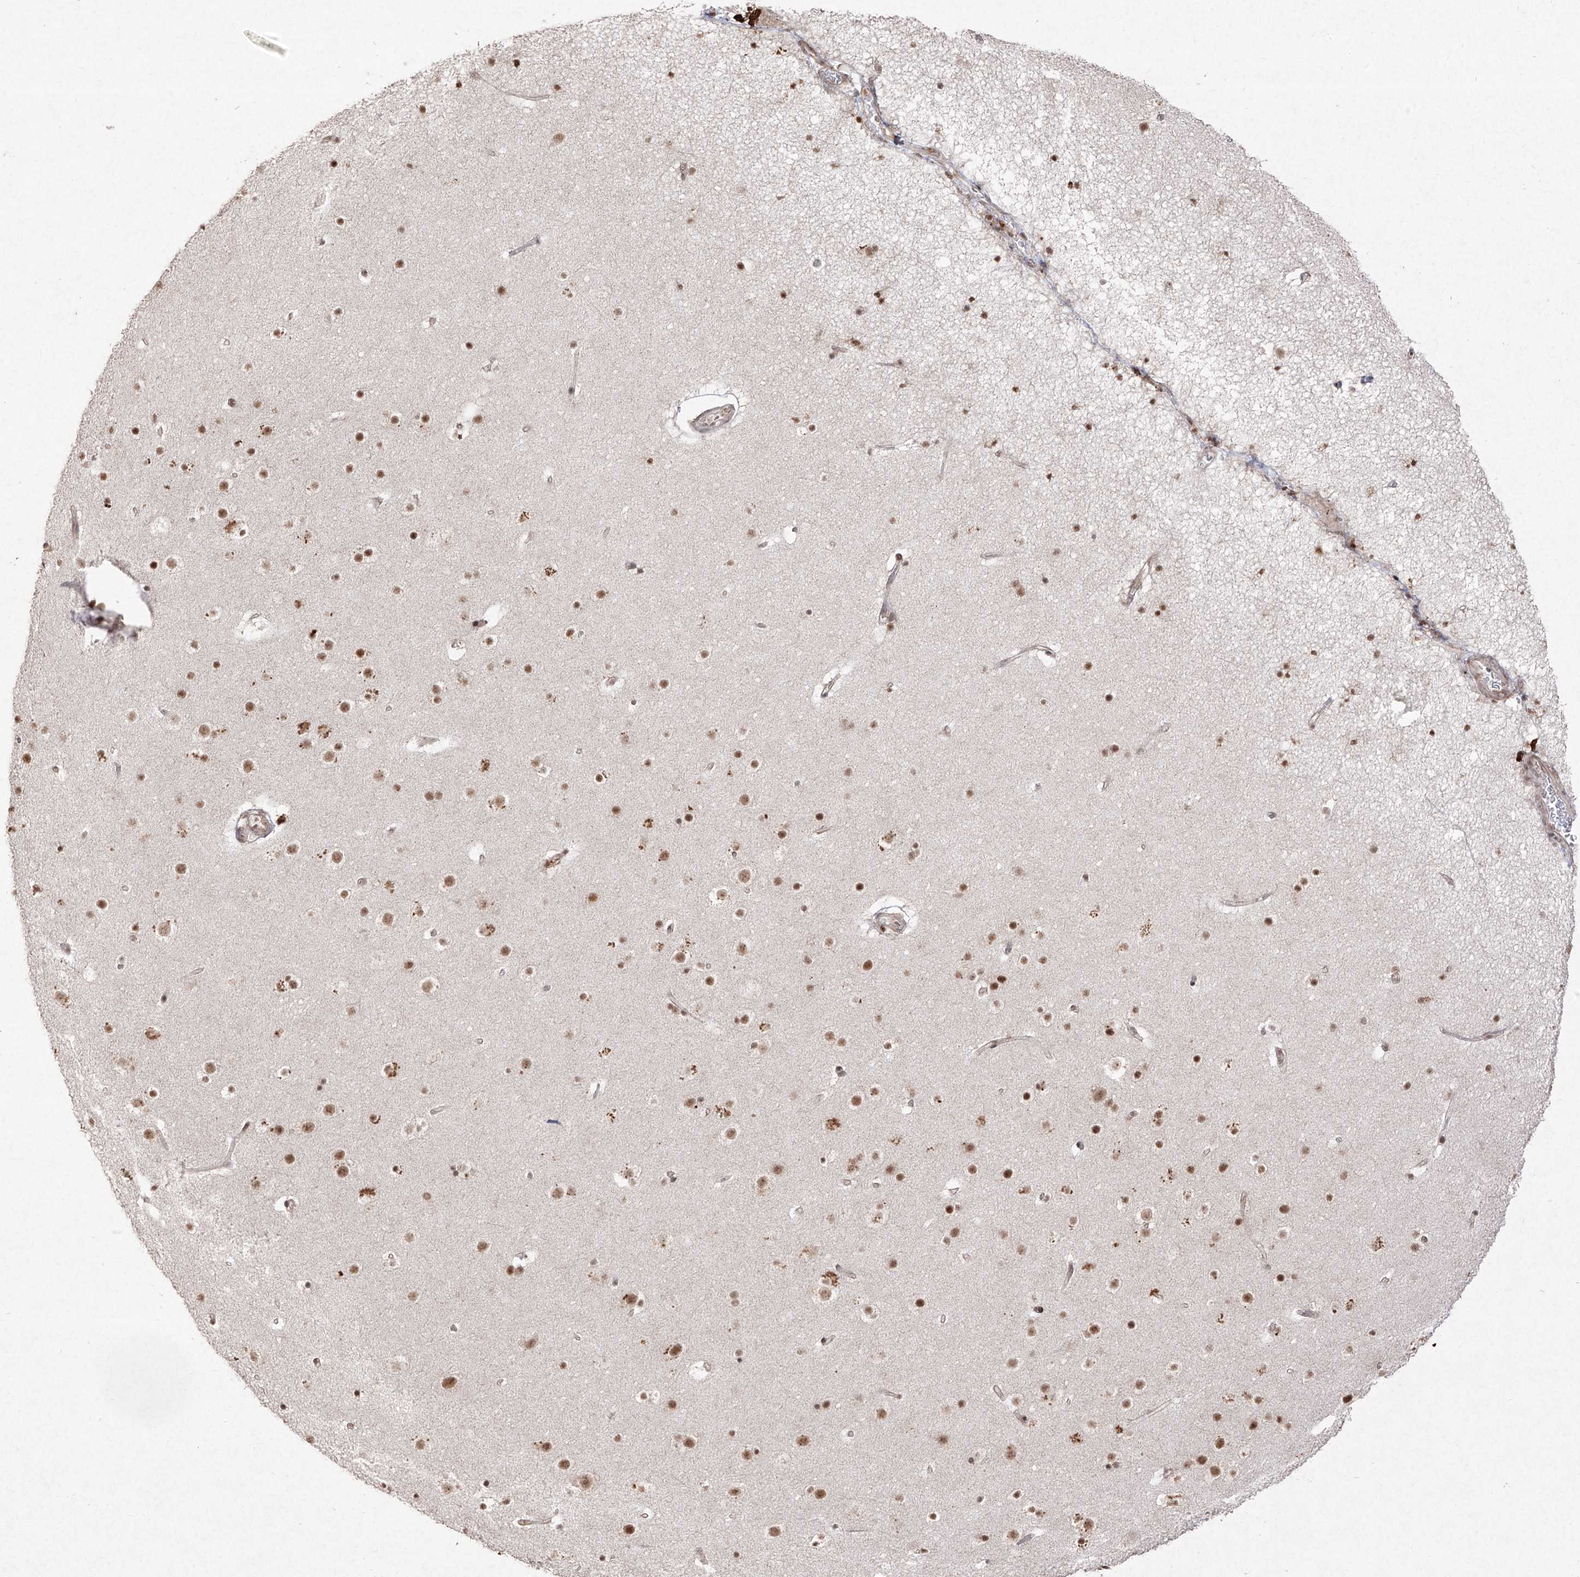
{"staining": {"intensity": "weak", "quantity": "25%-75%", "location": "cytoplasmic/membranous"}, "tissue": "cerebral cortex", "cell_type": "Endothelial cells", "image_type": "normal", "snomed": [{"axis": "morphology", "description": "Normal tissue, NOS"}, {"axis": "topography", "description": "Cerebral cortex"}], "caption": "The histopathology image shows immunohistochemical staining of benign cerebral cortex. There is weak cytoplasmic/membranous positivity is identified in about 25%-75% of endothelial cells.", "gene": "SNRNP27", "patient": {"sex": "male", "age": 57}}